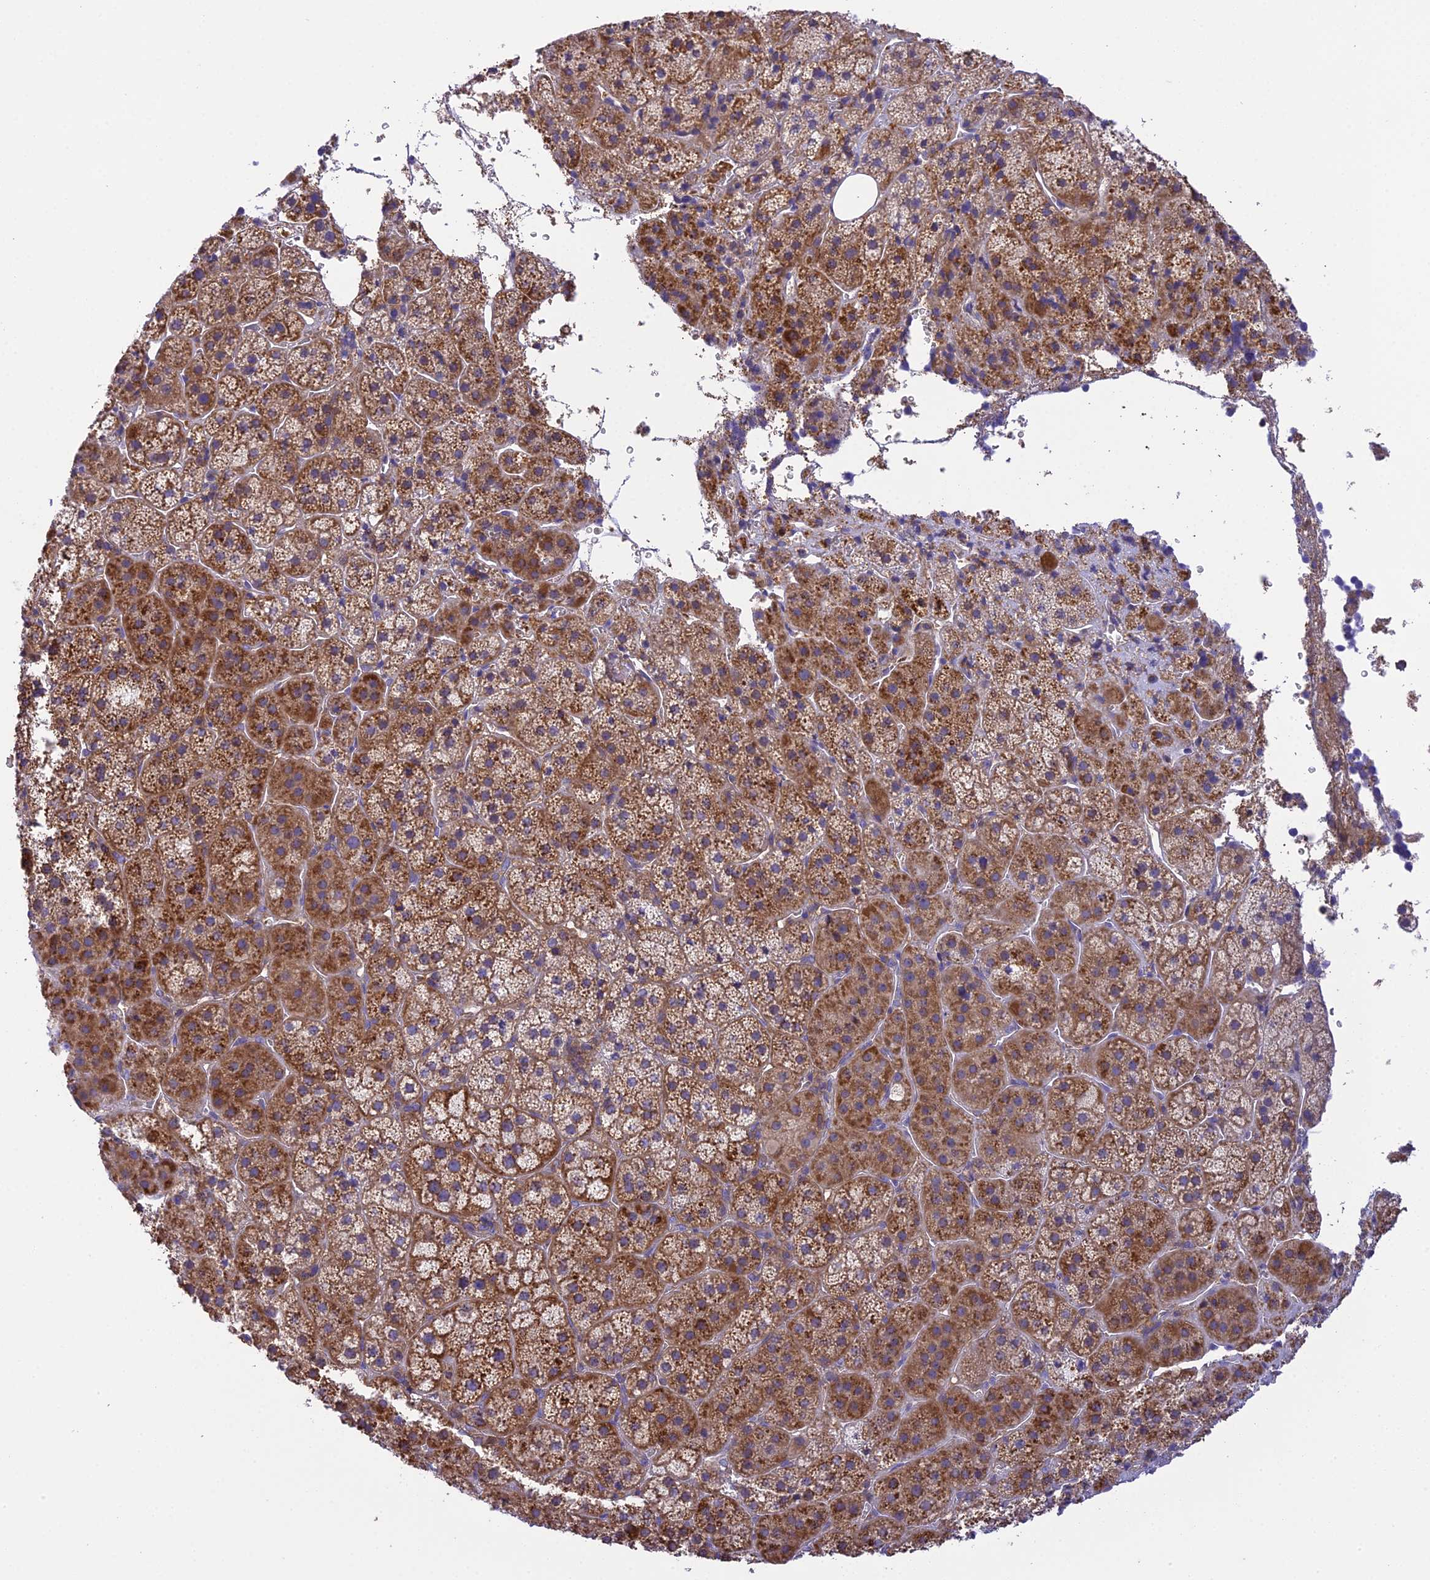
{"staining": {"intensity": "moderate", "quantity": "25%-75%", "location": "cytoplasmic/membranous"}, "tissue": "adrenal gland", "cell_type": "Glandular cells", "image_type": "normal", "snomed": [{"axis": "morphology", "description": "Normal tissue, NOS"}, {"axis": "topography", "description": "Adrenal gland"}], "caption": "About 25%-75% of glandular cells in unremarkable adrenal gland exhibit moderate cytoplasmic/membranous protein positivity as visualized by brown immunohistochemical staining.", "gene": "CORO7", "patient": {"sex": "female", "age": 44}}